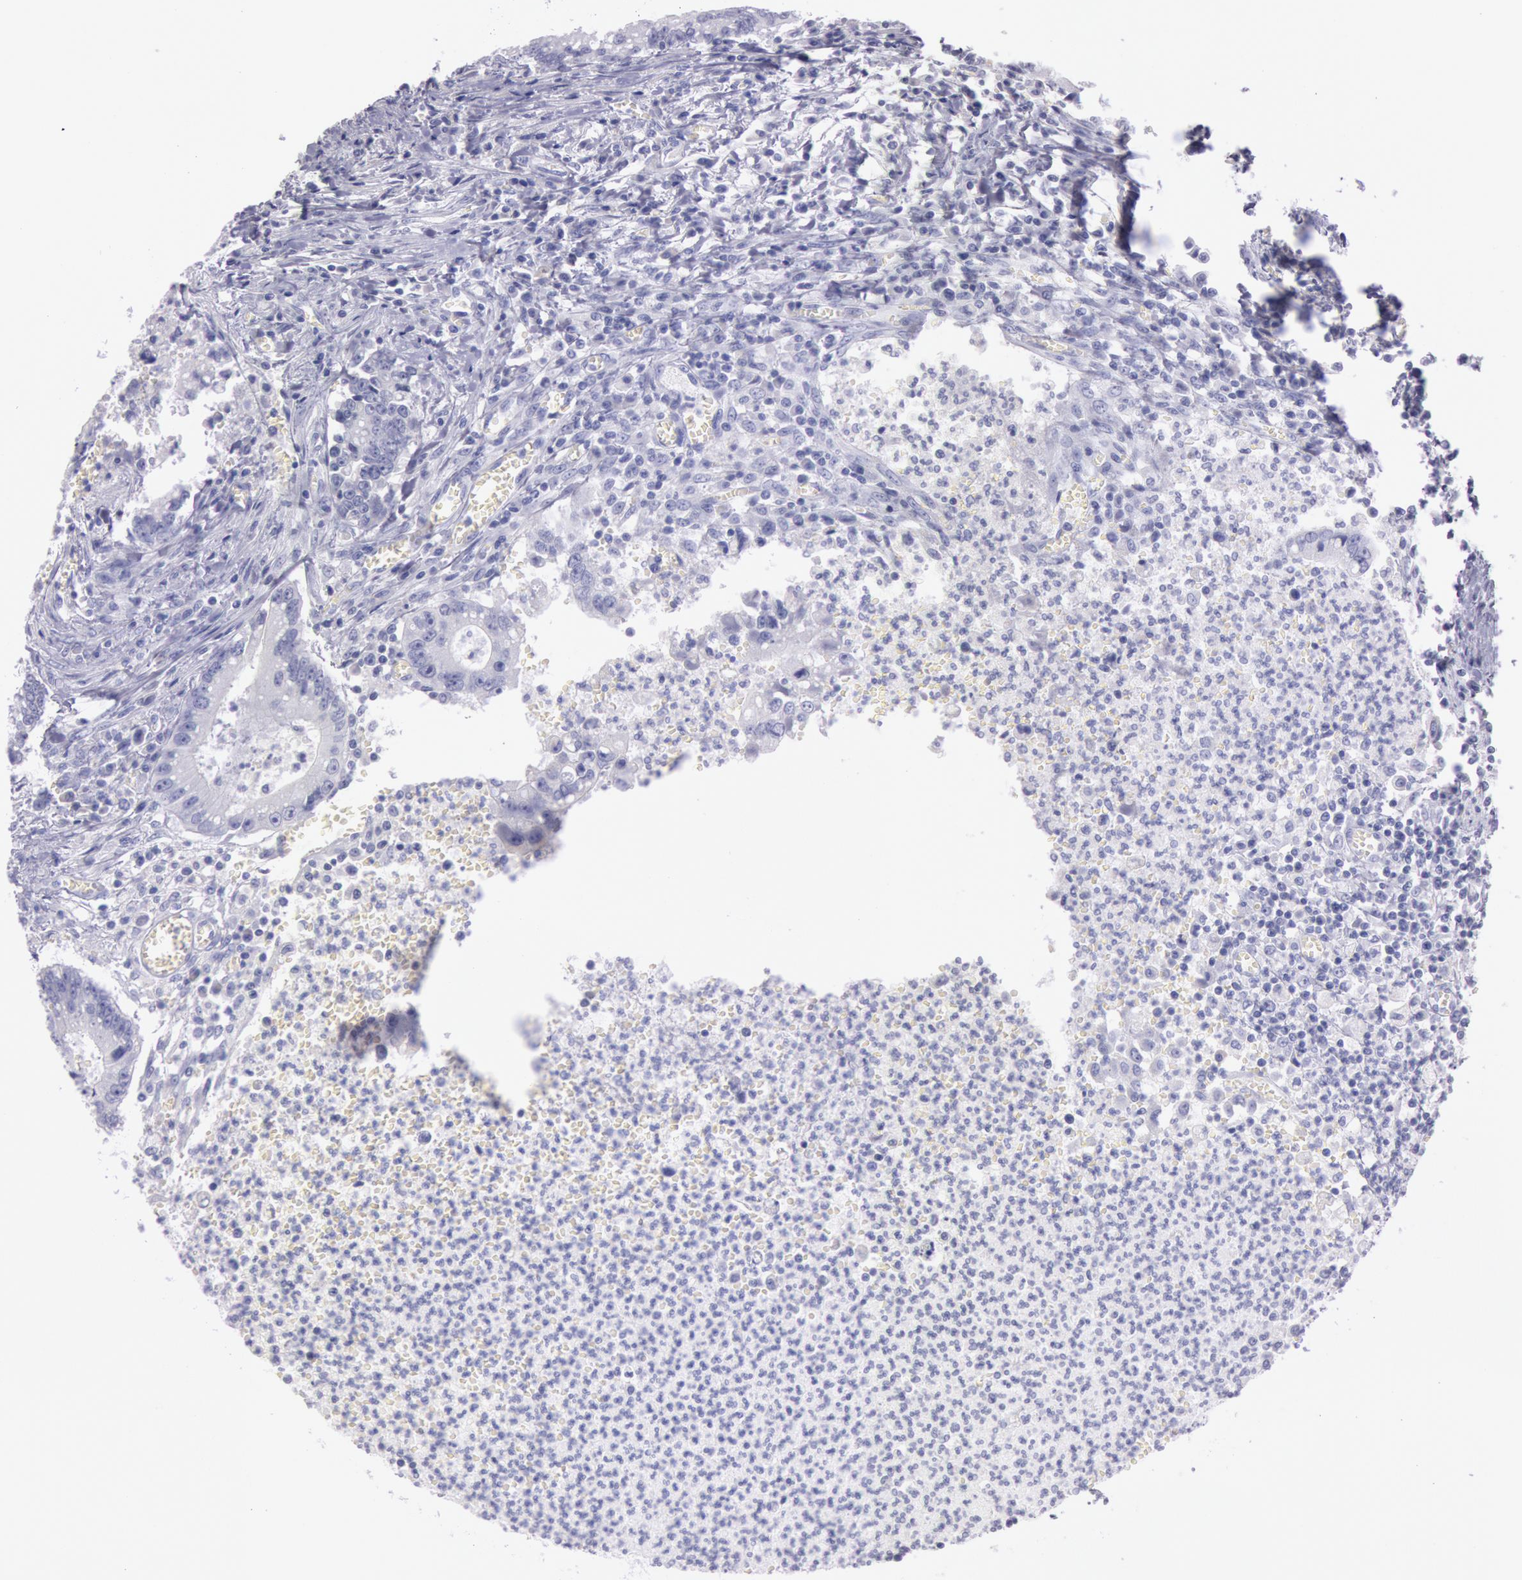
{"staining": {"intensity": "negative", "quantity": "none", "location": "none"}, "tissue": "colorectal cancer", "cell_type": "Tumor cells", "image_type": "cancer", "snomed": [{"axis": "morphology", "description": "Adenocarcinoma, NOS"}, {"axis": "topography", "description": "Rectum"}], "caption": "The histopathology image demonstrates no significant expression in tumor cells of colorectal cancer (adenocarcinoma).", "gene": "EGFR", "patient": {"sex": "female", "age": 81}}